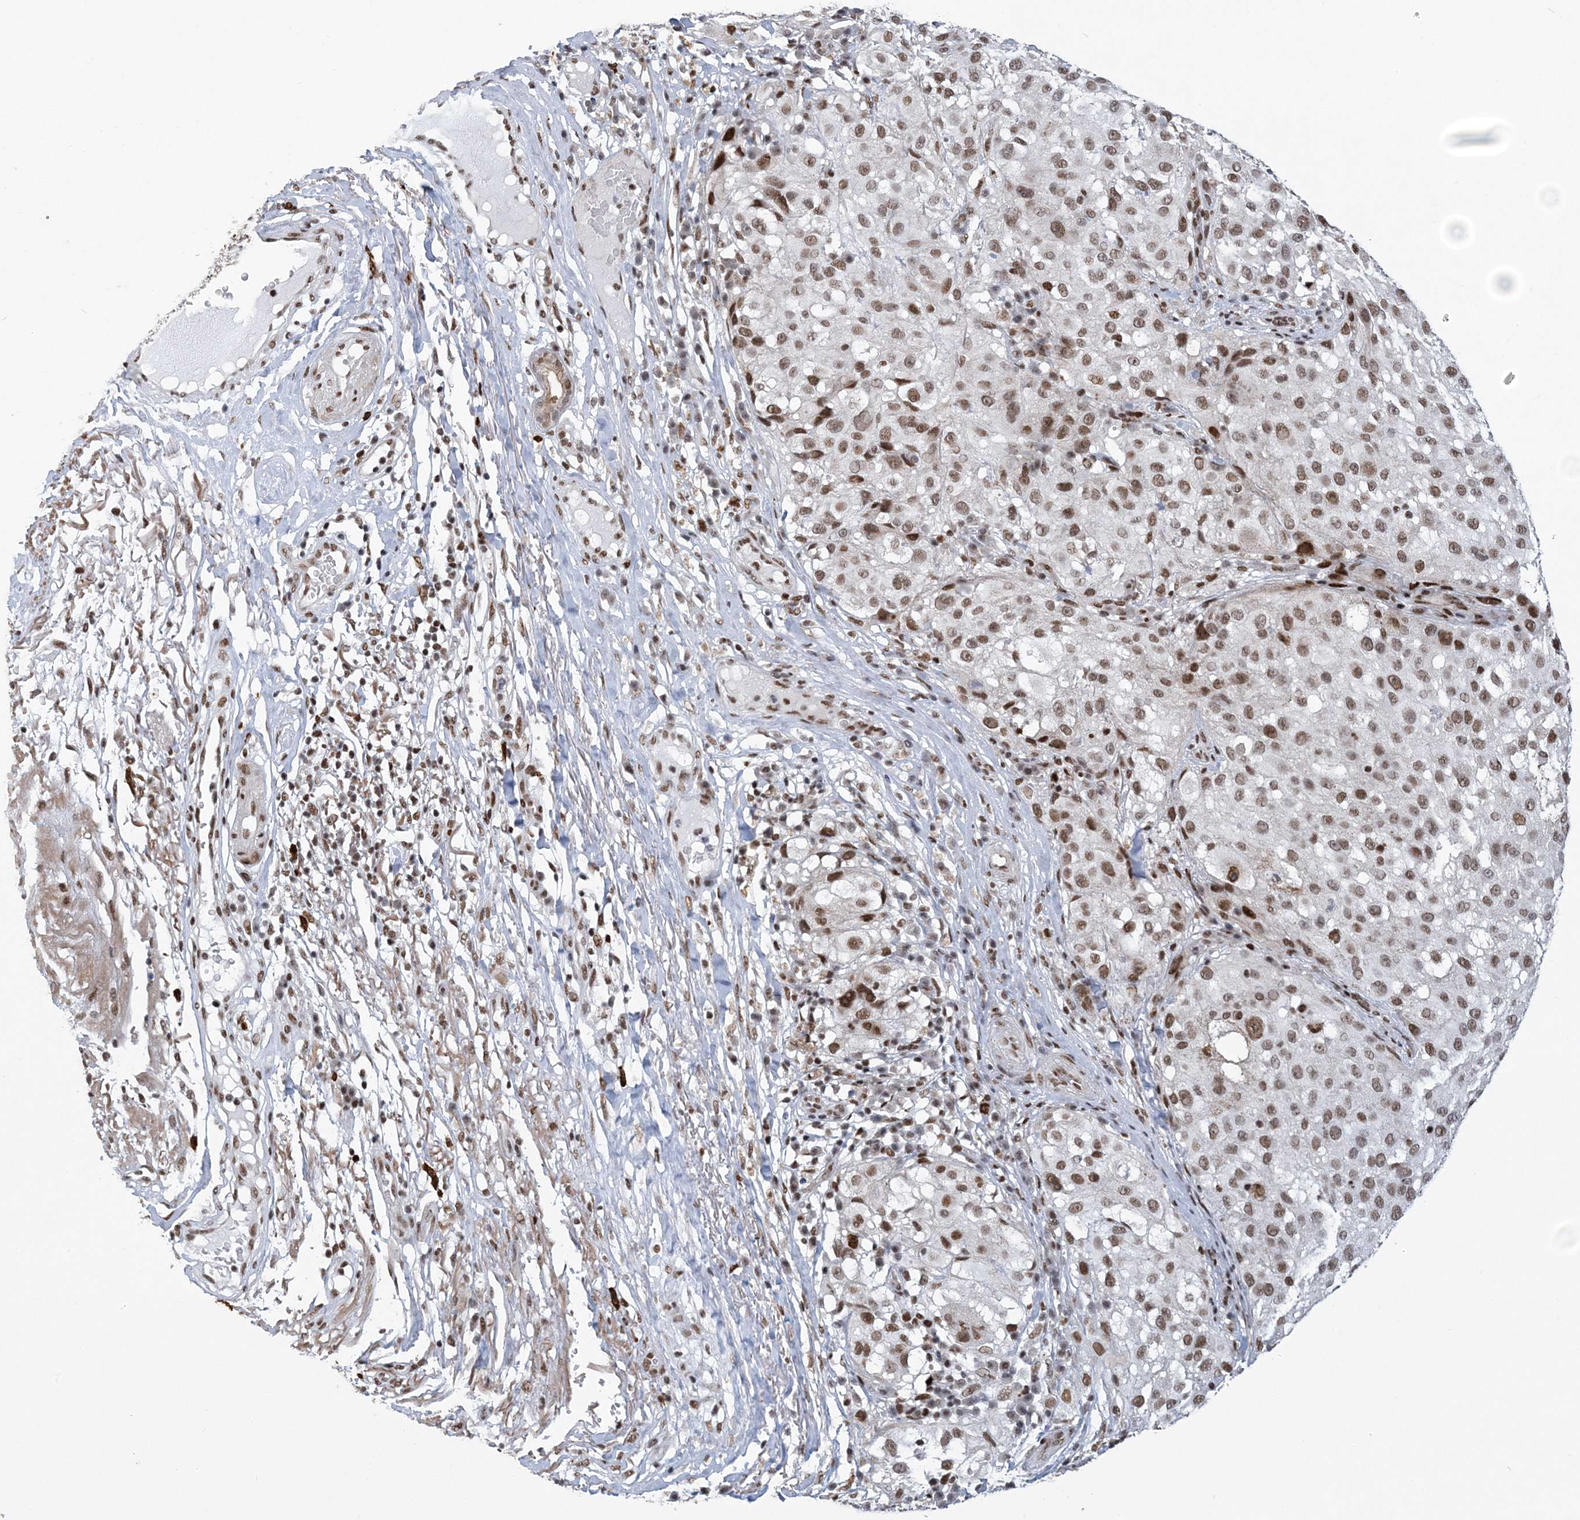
{"staining": {"intensity": "moderate", "quantity": ">75%", "location": "nuclear"}, "tissue": "melanoma", "cell_type": "Tumor cells", "image_type": "cancer", "snomed": [{"axis": "morphology", "description": "Necrosis, NOS"}, {"axis": "morphology", "description": "Malignant melanoma, NOS"}, {"axis": "topography", "description": "Skin"}], "caption": "Immunohistochemistry image of human melanoma stained for a protein (brown), which exhibits medium levels of moderate nuclear expression in approximately >75% of tumor cells.", "gene": "ZBTB7A", "patient": {"sex": "female", "age": 87}}